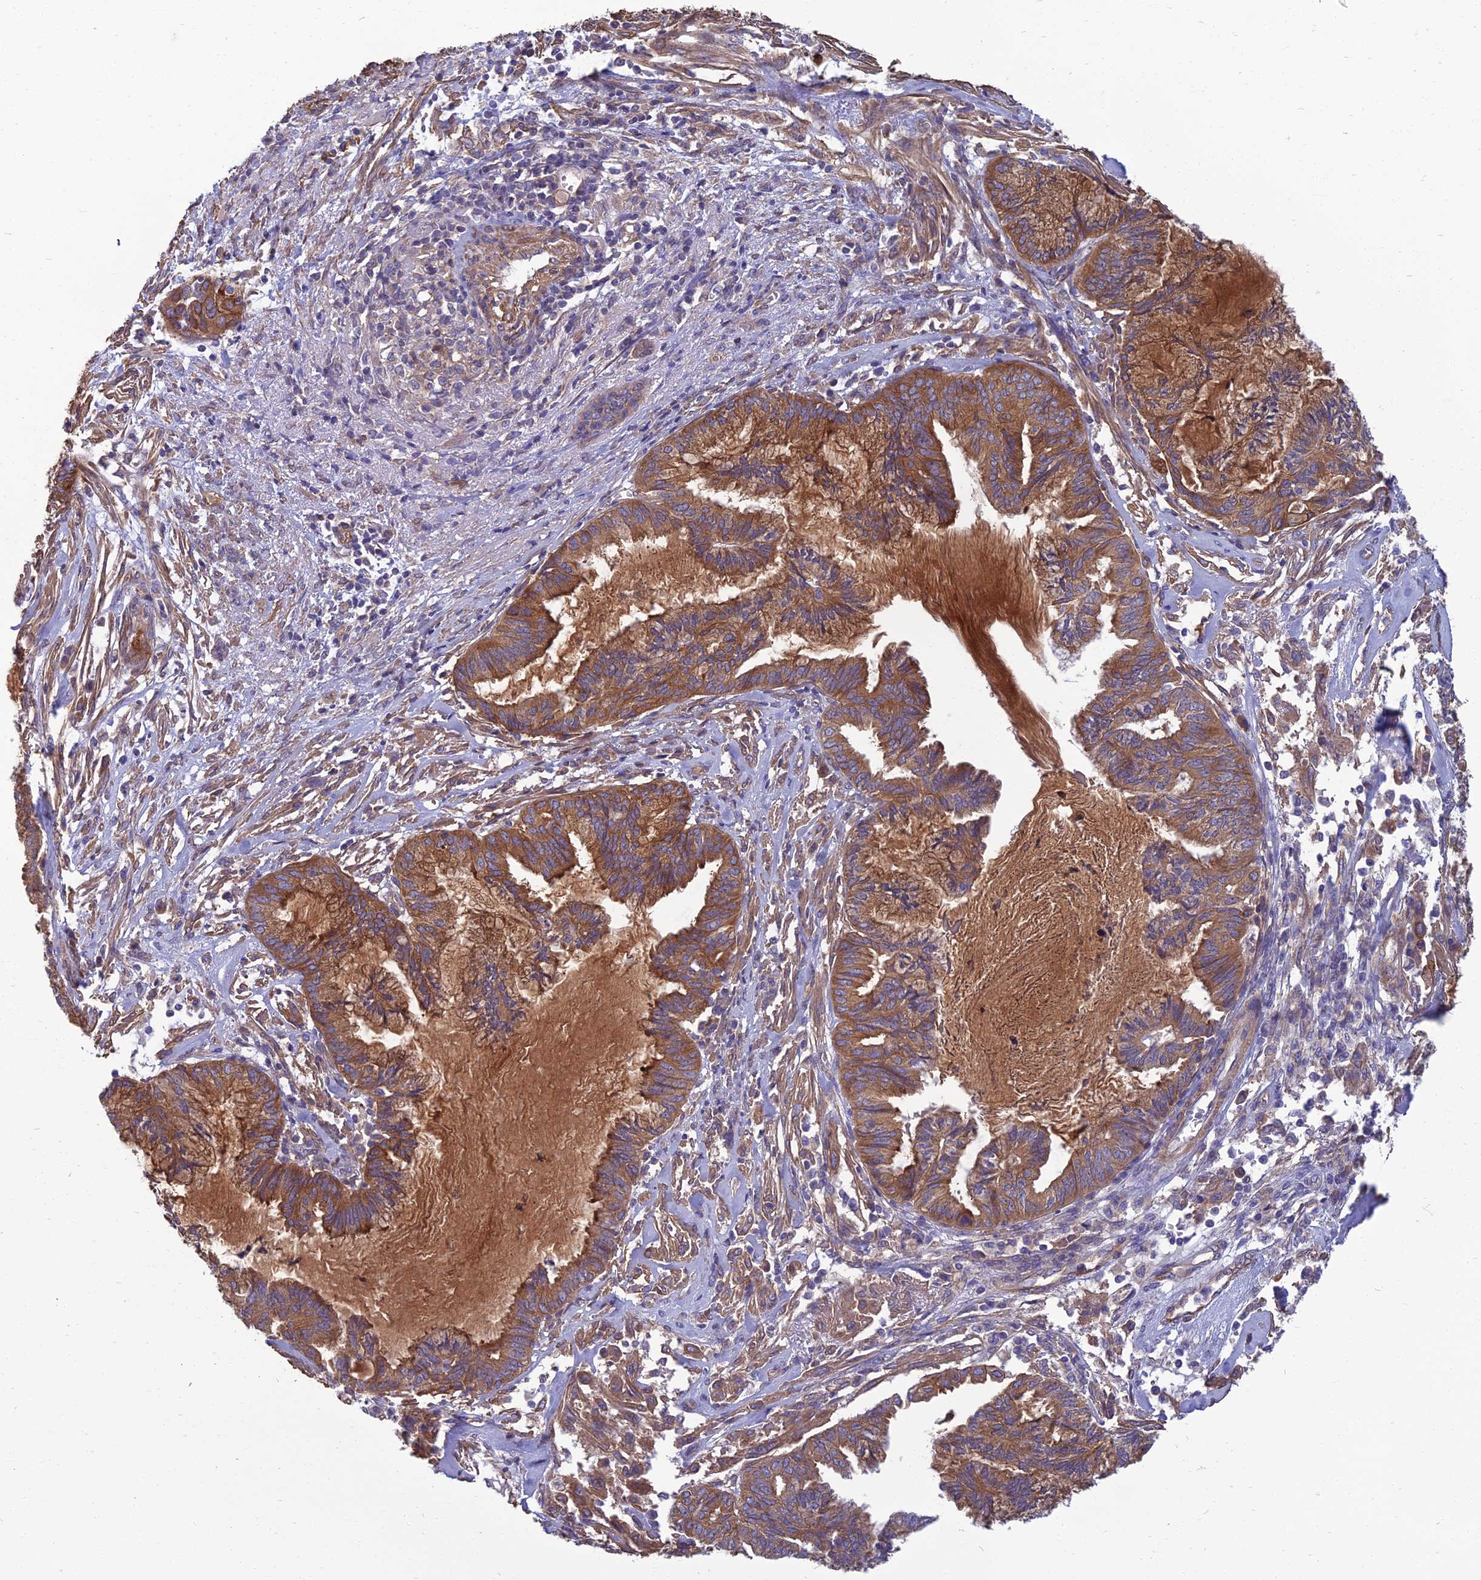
{"staining": {"intensity": "moderate", "quantity": ">75%", "location": "cytoplasmic/membranous"}, "tissue": "endometrial cancer", "cell_type": "Tumor cells", "image_type": "cancer", "snomed": [{"axis": "morphology", "description": "Adenocarcinoma, NOS"}, {"axis": "topography", "description": "Endometrium"}], "caption": "Immunohistochemical staining of adenocarcinoma (endometrial) shows medium levels of moderate cytoplasmic/membranous protein staining in approximately >75% of tumor cells.", "gene": "WDR24", "patient": {"sex": "female", "age": 86}}